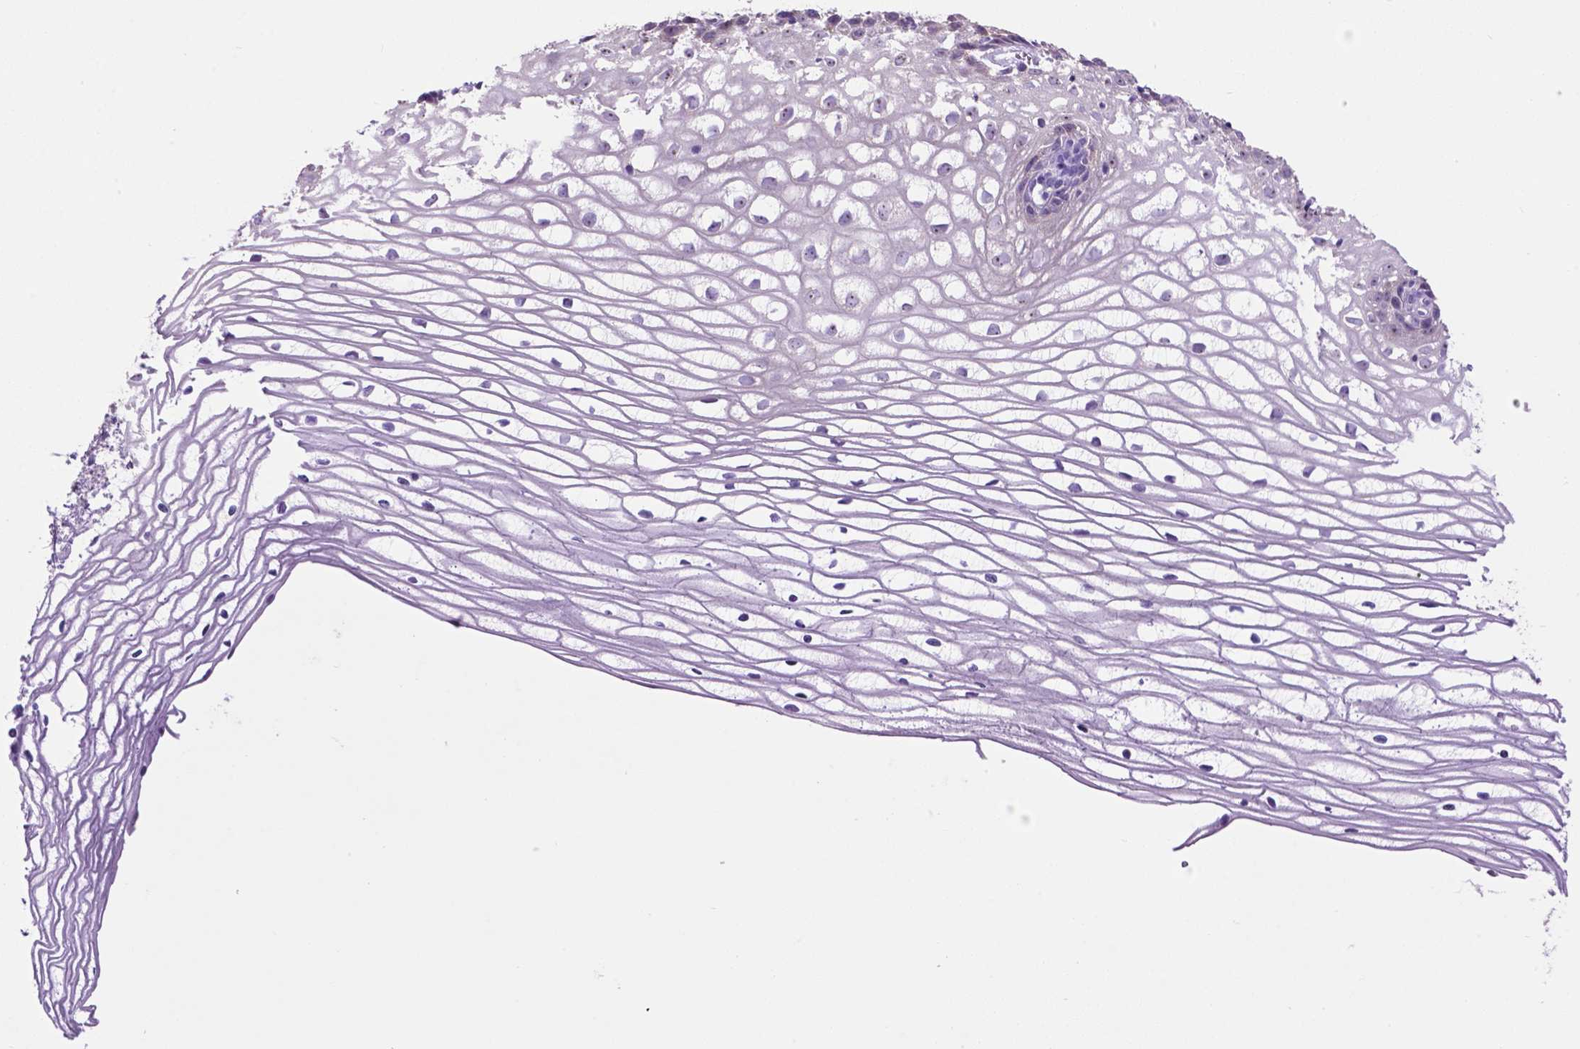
{"staining": {"intensity": "negative", "quantity": "none", "location": "none"}, "tissue": "cervix", "cell_type": "Glandular cells", "image_type": "normal", "snomed": [{"axis": "morphology", "description": "Normal tissue, NOS"}, {"axis": "topography", "description": "Cervix"}], "caption": "Immunohistochemical staining of normal human cervix demonstrates no significant positivity in glandular cells. The staining was performed using DAB to visualize the protein expression in brown, while the nuclei were stained in blue with hematoxylin (Magnification: 20x).", "gene": "SPDYA", "patient": {"sex": "female", "age": 40}}